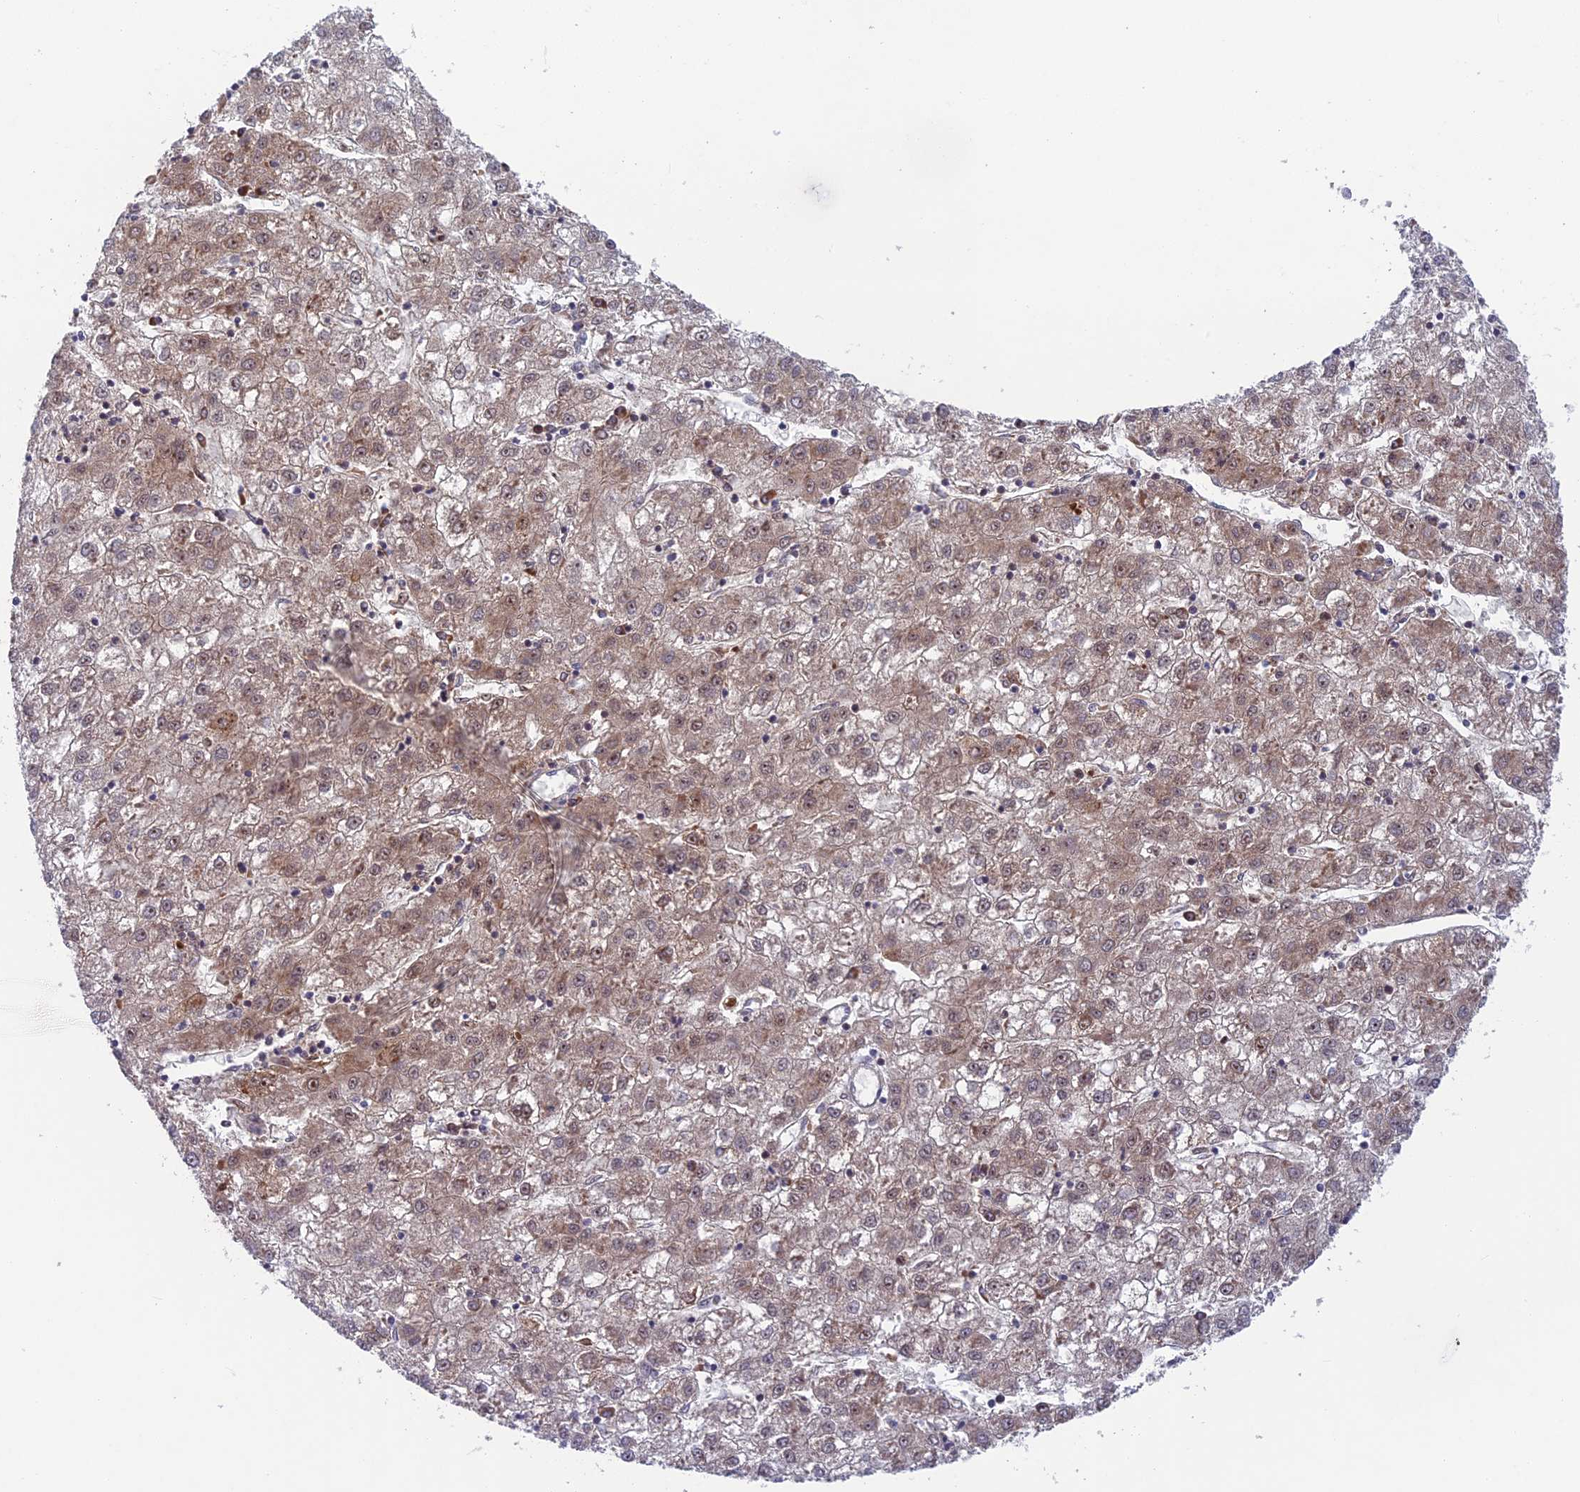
{"staining": {"intensity": "moderate", "quantity": ">75%", "location": "cytoplasmic/membranous,nuclear"}, "tissue": "liver cancer", "cell_type": "Tumor cells", "image_type": "cancer", "snomed": [{"axis": "morphology", "description": "Carcinoma, Hepatocellular, NOS"}, {"axis": "topography", "description": "Liver"}], "caption": "A brown stain shows moderate cytoplasmic/membranous and nuclear staining of a protein in human liver cancer (hepatocellular carcinoma) tumor cells.", "gene": "CS", "patient": {"sex": "male", "age": 72}}